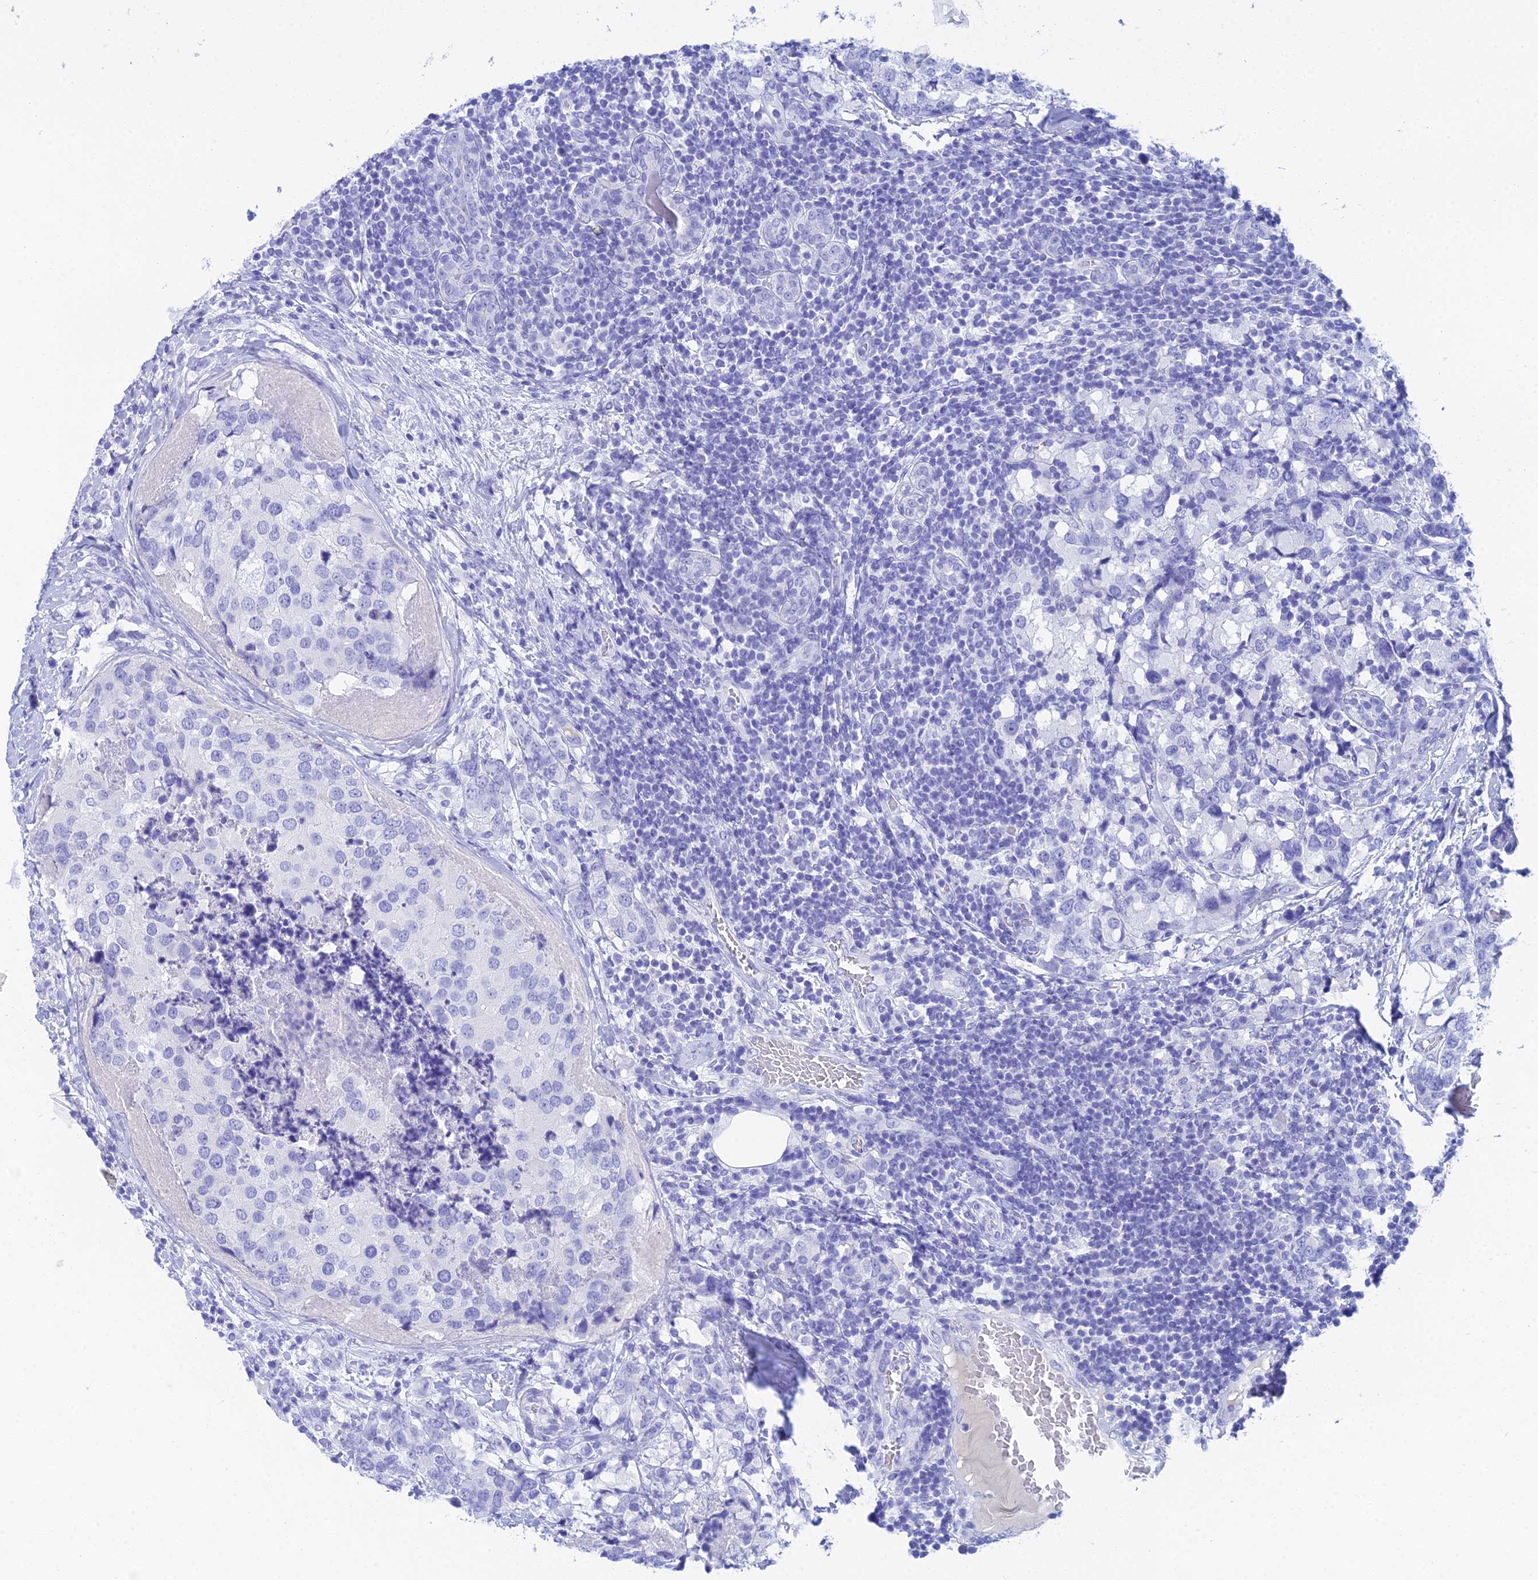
{"staining": {"intensity": "negative", "quantity": "none", "location": "none"}, "tissue": "breast cancer", "cell_type": "Tumor cells", "image_type": "cancer", "snomed": [{"axis": "morphology", "description": "Lobular carcinoma"}, {"axis": "topography", "description": "Breast"}], "caption": "There is no significant expression in tumor cells of breast cancer (lobular carcinoma). (DAB (3,3'-diaminobenzidine) IHC with hematoxylin counter stain).", "gene": "REG1A", "patient": {"sex": "female", "age": 59}}